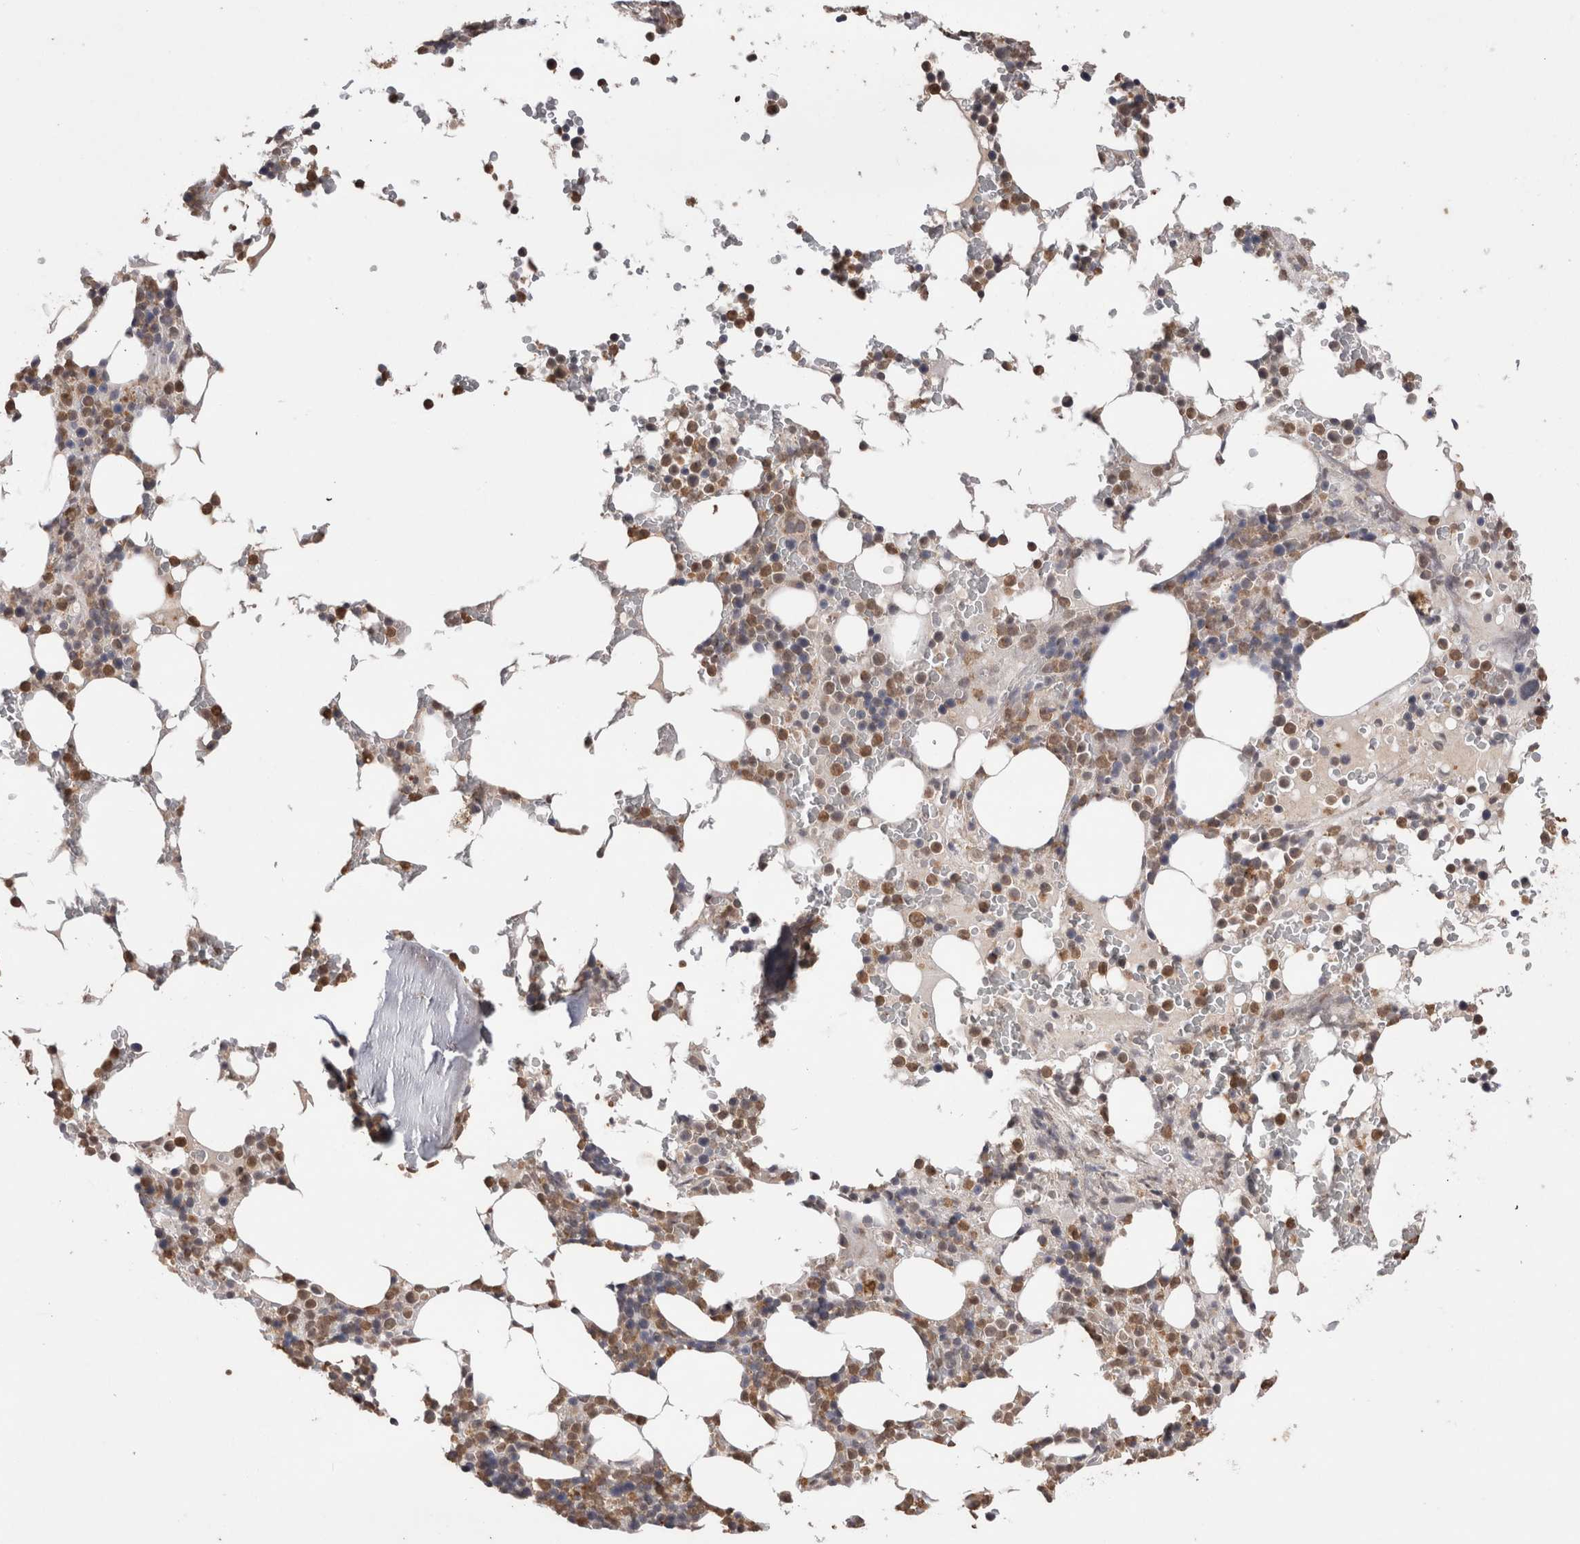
{"staining": {"intensity": "moderate", "quantity": "<25%", "location": "cytoplasmic/membranous,nuclear"}, "tissue": "bone marrow", "cell_type": "Hematopoietic cells", "image_type": "normal", "snomed": [{"axis": "morphology", "description": "Normal tissue, NOS"}, {"axis": "topography", "description": "Bone marrow"}], "caption": "Protein staining shows moderate cytoplasmic/membranous,nuclear expression in approximately <25% of hematopoietic cells in benign bone marrow.", "gene": "GRK5", "patient": {"sex": "male", "age": 58}}